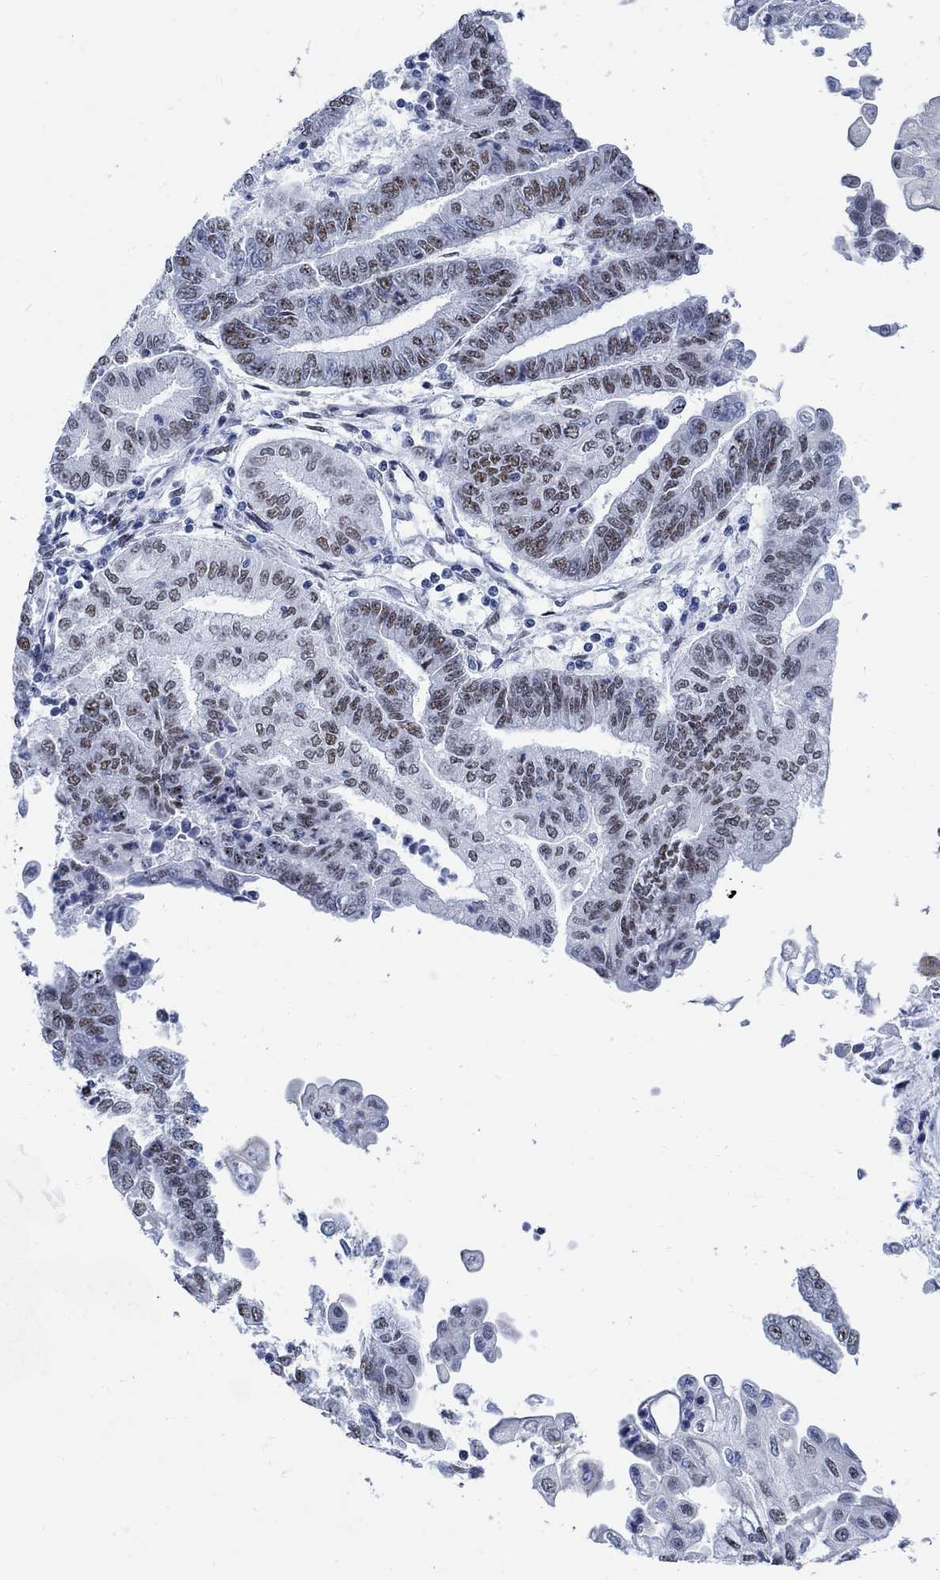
{"staining": {"intensity": "moderate", "quantity": "25%-75%", "location": "nuclear"}, "tissue": "endometrial cancer", "cell_type": "Tumor cells", "image_type": "cancer", "snomed": [{"axis": "morphology", "description": "Adenocarcinoma, NOS"}, {"axis": "topography", "description": "Endometrium"}], "caption": "Human adenocarcinoma (endometrial) stained with a protein marker reveals moderate staining in tumor cells.", "gene": "DLK1", "patient": {"sex": "female", "age": 55}}